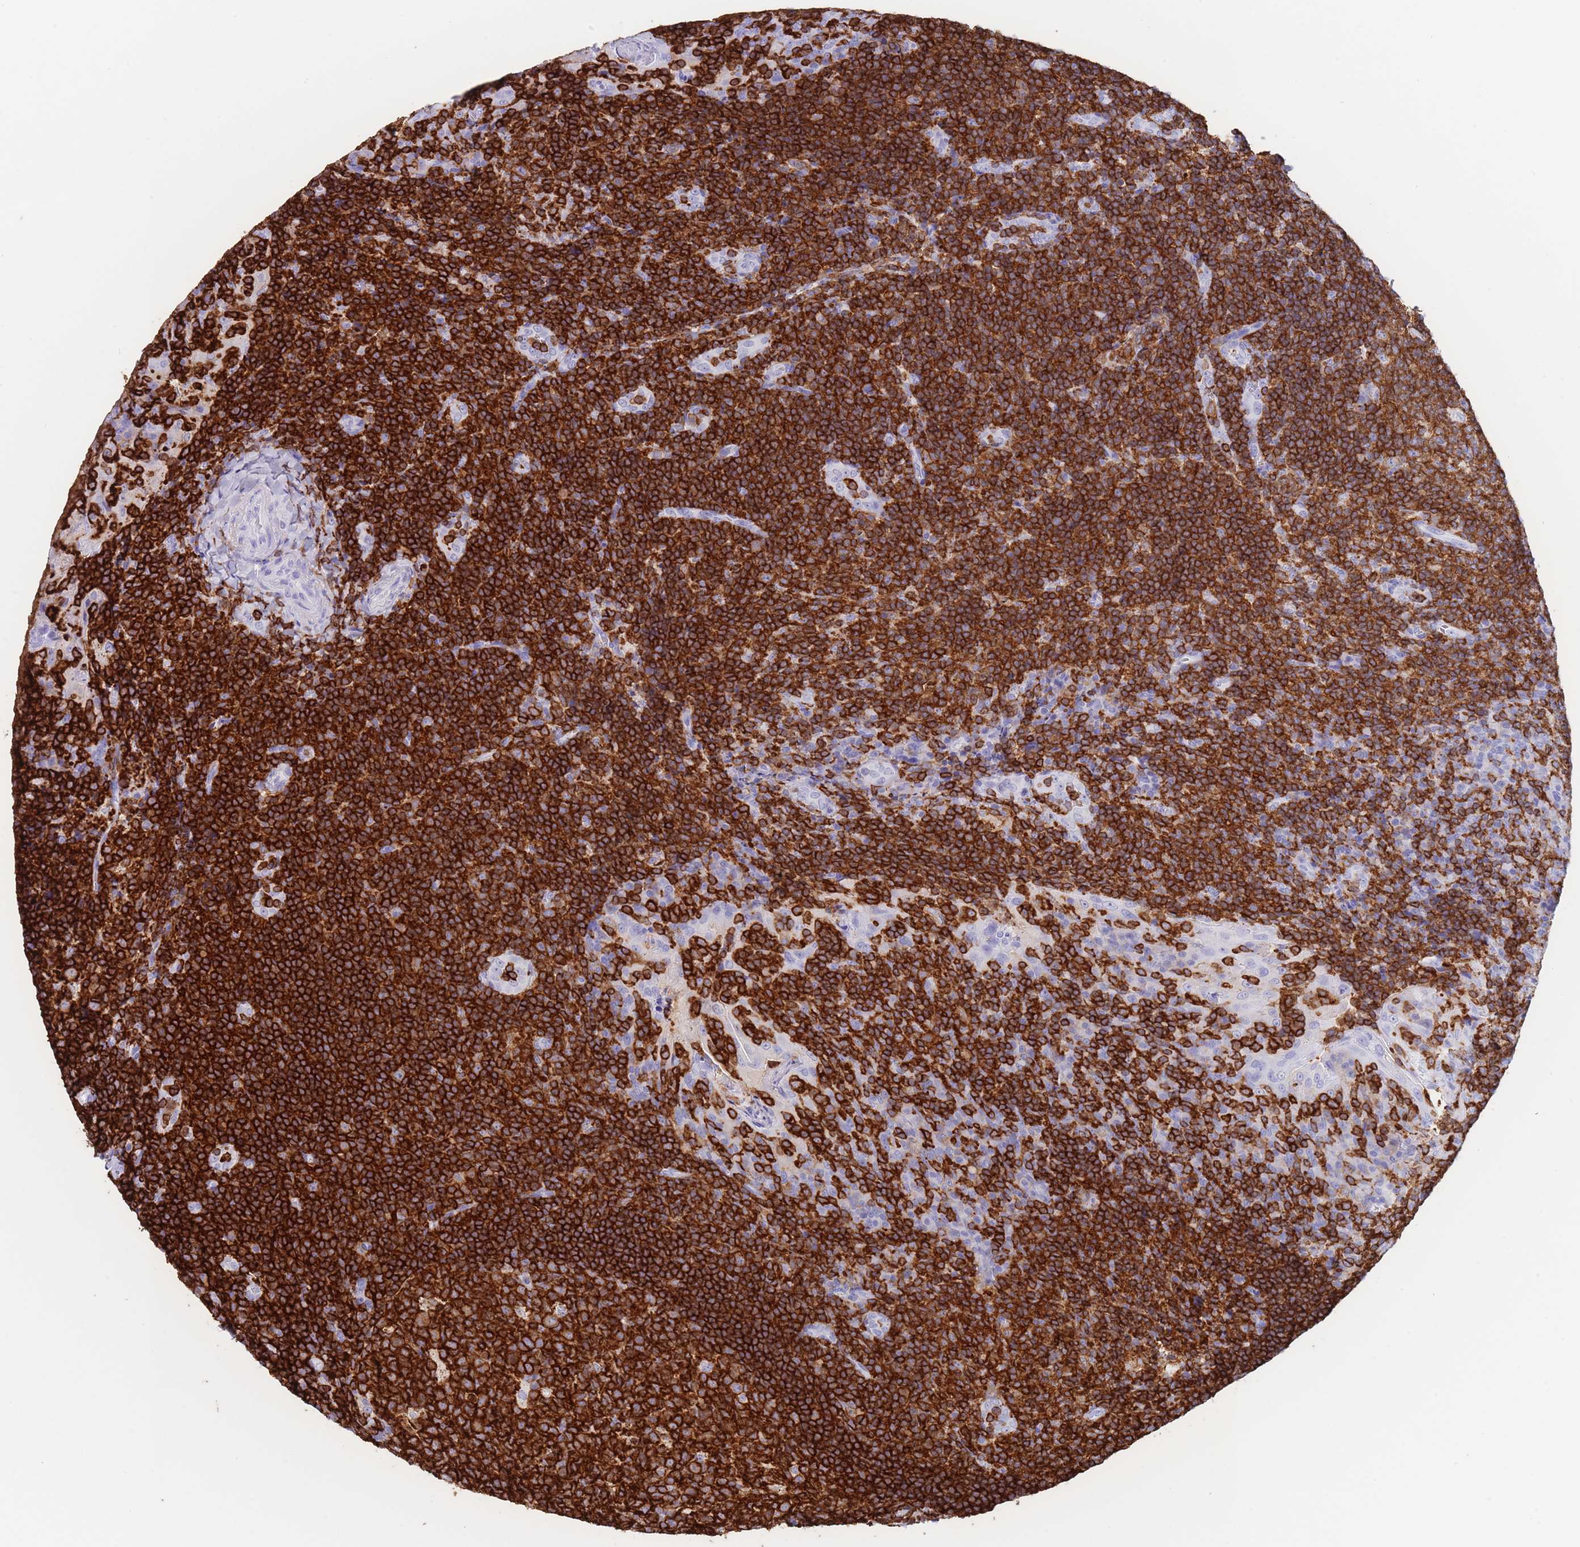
{"staining": {"intensity": "strong", "quantity": ">75%", "location": "cytoplasmic/membranous"}, "tissue": "tonsil", "cell_type": "Germinal center cells", "image_type": "normal", "snomed": [{"axis": "morphology", "description": "Normal tissue, NOS"}, {"axis": "topography", "description": "Tonsil"}], "caption": "This is a micrograph of immunohistochemistry (IHC) staining of benign tonsil, which shows strong staining in the cytoplasmic/membranous of germinal center cells.", "gene": "CORO1A", "patient": {"sex": "male", "age": 17}}